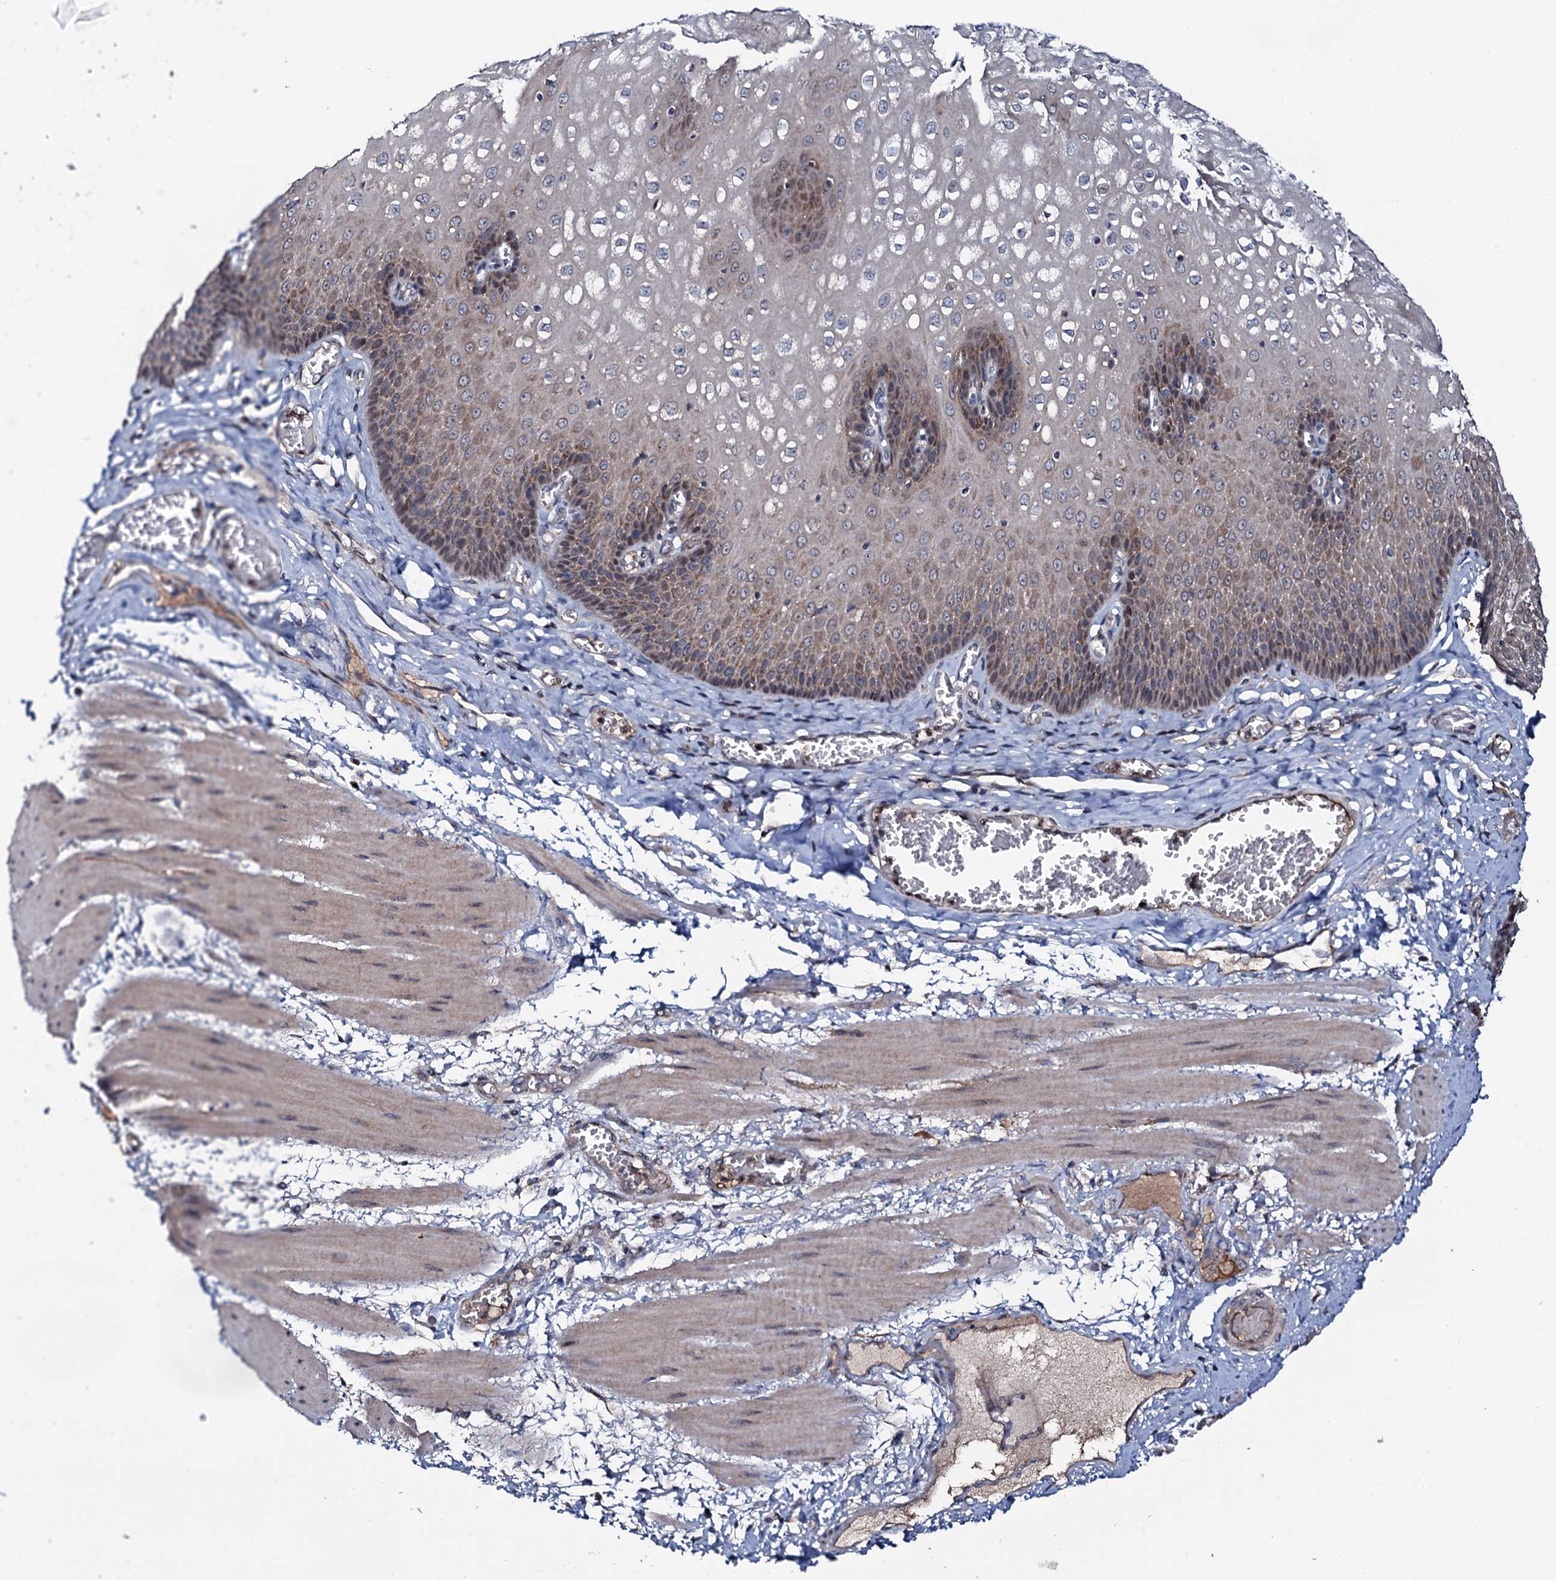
{"staining": {"intensity": "moderate", "quantity": "25%-75%", "location": "cytoplasmic/membranous"}, "tissue": "esophagus", "cell_type": "Squamous epithelial cells", "image_type": "normal", "snomed": [{"axis": "morphology", "description": "Normal tissue, NOS"}, {"axis": "topography", "description": "Esophagus"}], "caption": "The photomicrograph demonstrates immunohistochemical staining of unremarkable esophagus. There is moderate cytoplasmic/membranous expression is seen in about 25%-75% of squamous epithelial cells. Using DAB (brown) and hematoxylin (blue) stains, captured at high magnification using brightfield microscopy.", "gene": "PPP1R3D", "patient": {"sex": "male", "age": 60}}